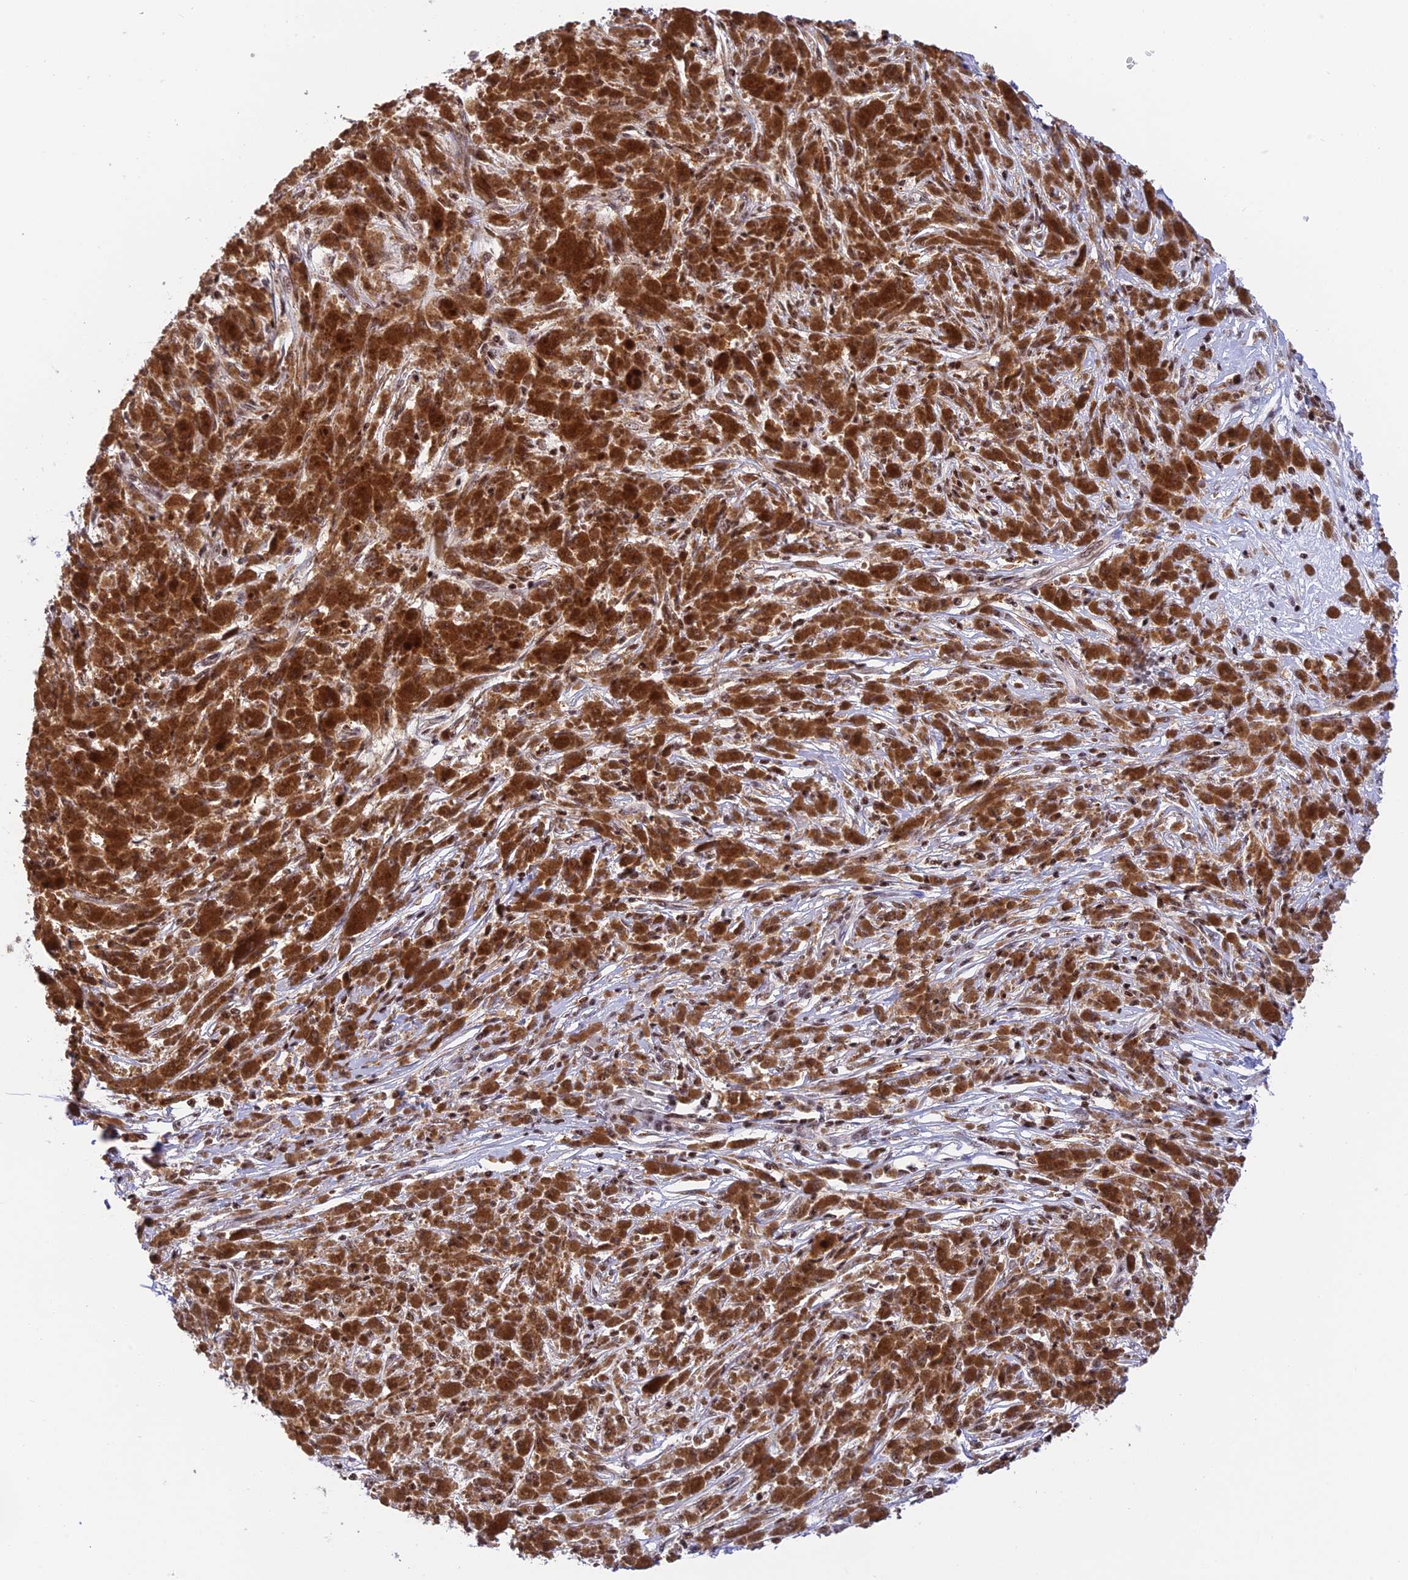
{"staining": {"intensity": "moderate", "quantity": "25%-75%", "location": "cytoplasmic/membranous,nuclear"}, "tissue": "melanoma", "cell_type": "Tumor cells", "image_type": "cancer", "snomed": [{"axis": "morphology", "description": "Malignant melanoma, NOS"}, {"axis": "topography", "description": "Skin"}], "caption": "Immunohistochemical staining of human malignant melanoma displays medium levels of moderate cytoplasmic/membranous and nuclear staining in about 25%-75% of tumor cells.", "gene": "THAP11", "patient": {"sex": "female", "age": 52}}